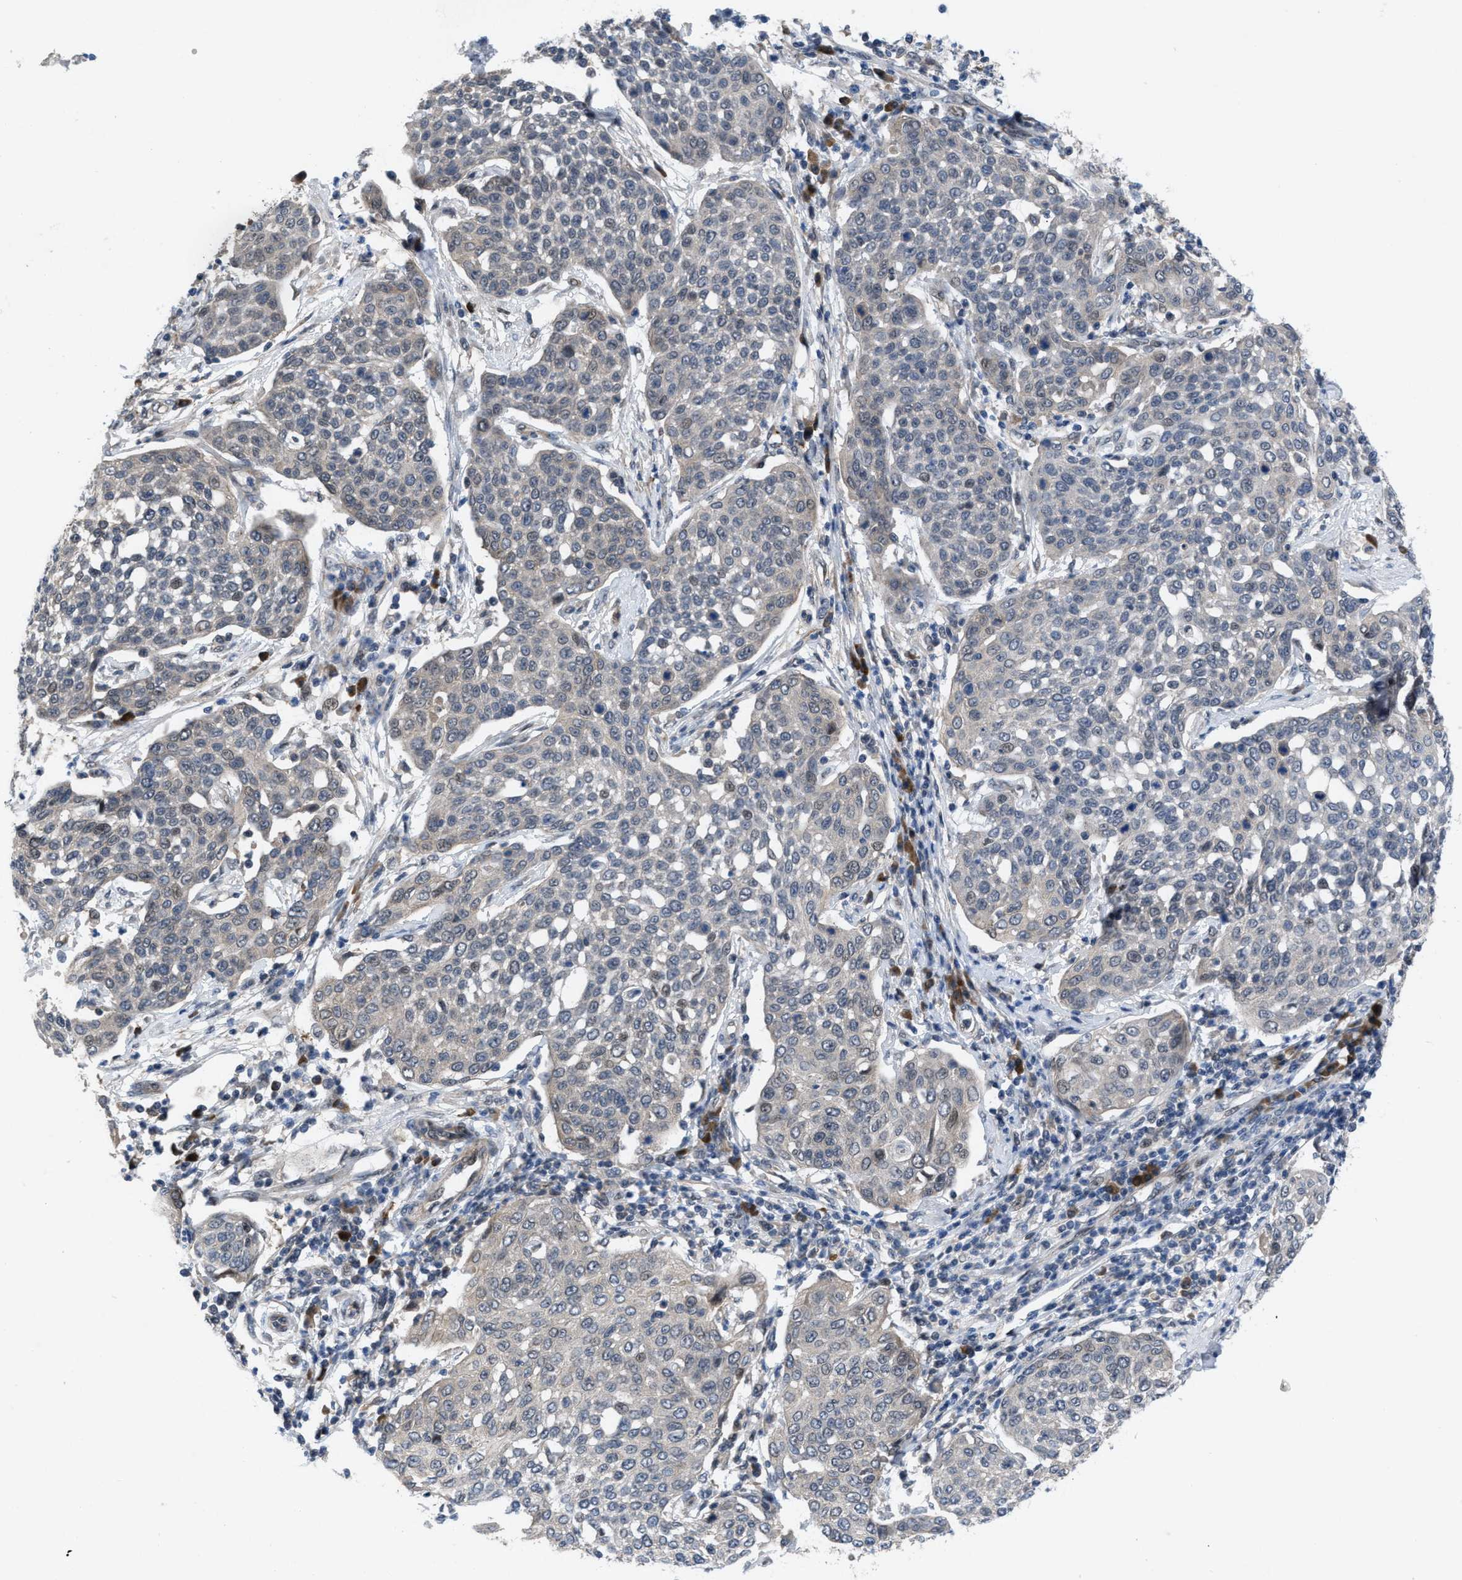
{"staining": {"intensity": "negative", "quantity": "none", "location": "none"}, "tissue": "cervical cancer", "cell_type": "Tumor cells", "image_type": "cancer", "snomed": [{"axis": "morphology", "description": "Squamous cell carcinoma, NOS"}, {"axis": "topography", "description": "Cervix"}], "caption": "Immunohistochemistry (IHC) of human cervical cancer demonstrates no expression in tumor cells. (Immunohistochemistry (IHC), brightfield microscopy, high magnification).", "gene": "IL17RE", "patient": {"sex": "female", "age": 34}}